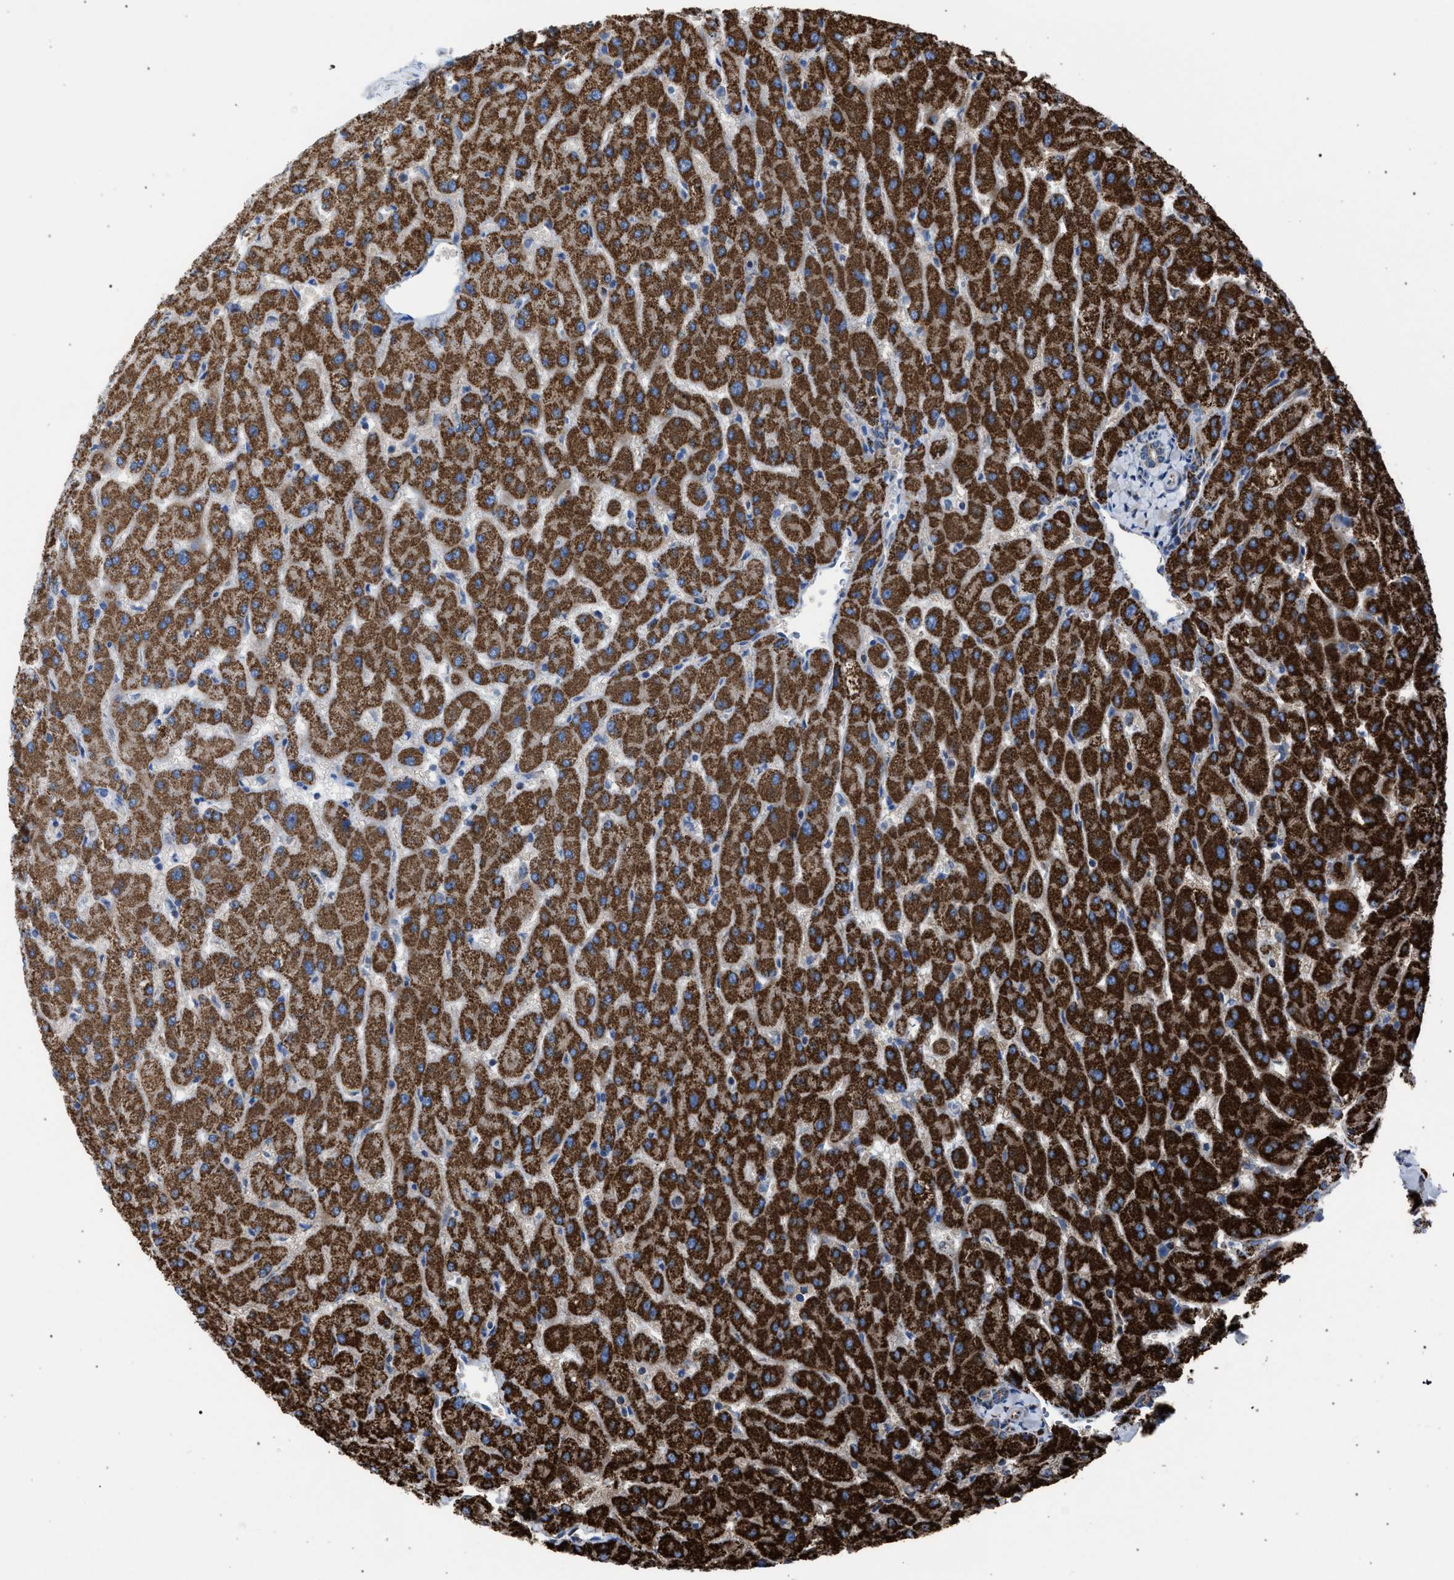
{"staining": {"intensity": "weak", "quantity": ">75%", "location": "cytoplasmic/membranous"}, "tissue": "liver", "cell_type": "Cholangiocytes", "image_type": "normal", "snomed": [{"axis": "morphology", "description": "Normal tissue, NOS"}, {"axis": "topography", "description": "Liver"}], "caption": "Liver stained with immunohistochemistry exhibits weak cytoplasmic/membranous expression in about >75% of cholangiocytes. Immunohistochemistry (ihc) stains the protein in brown and the nuclei are stained blue.", "gene": "VPS13A", "patient": {"sex": "female", "age": 63}}